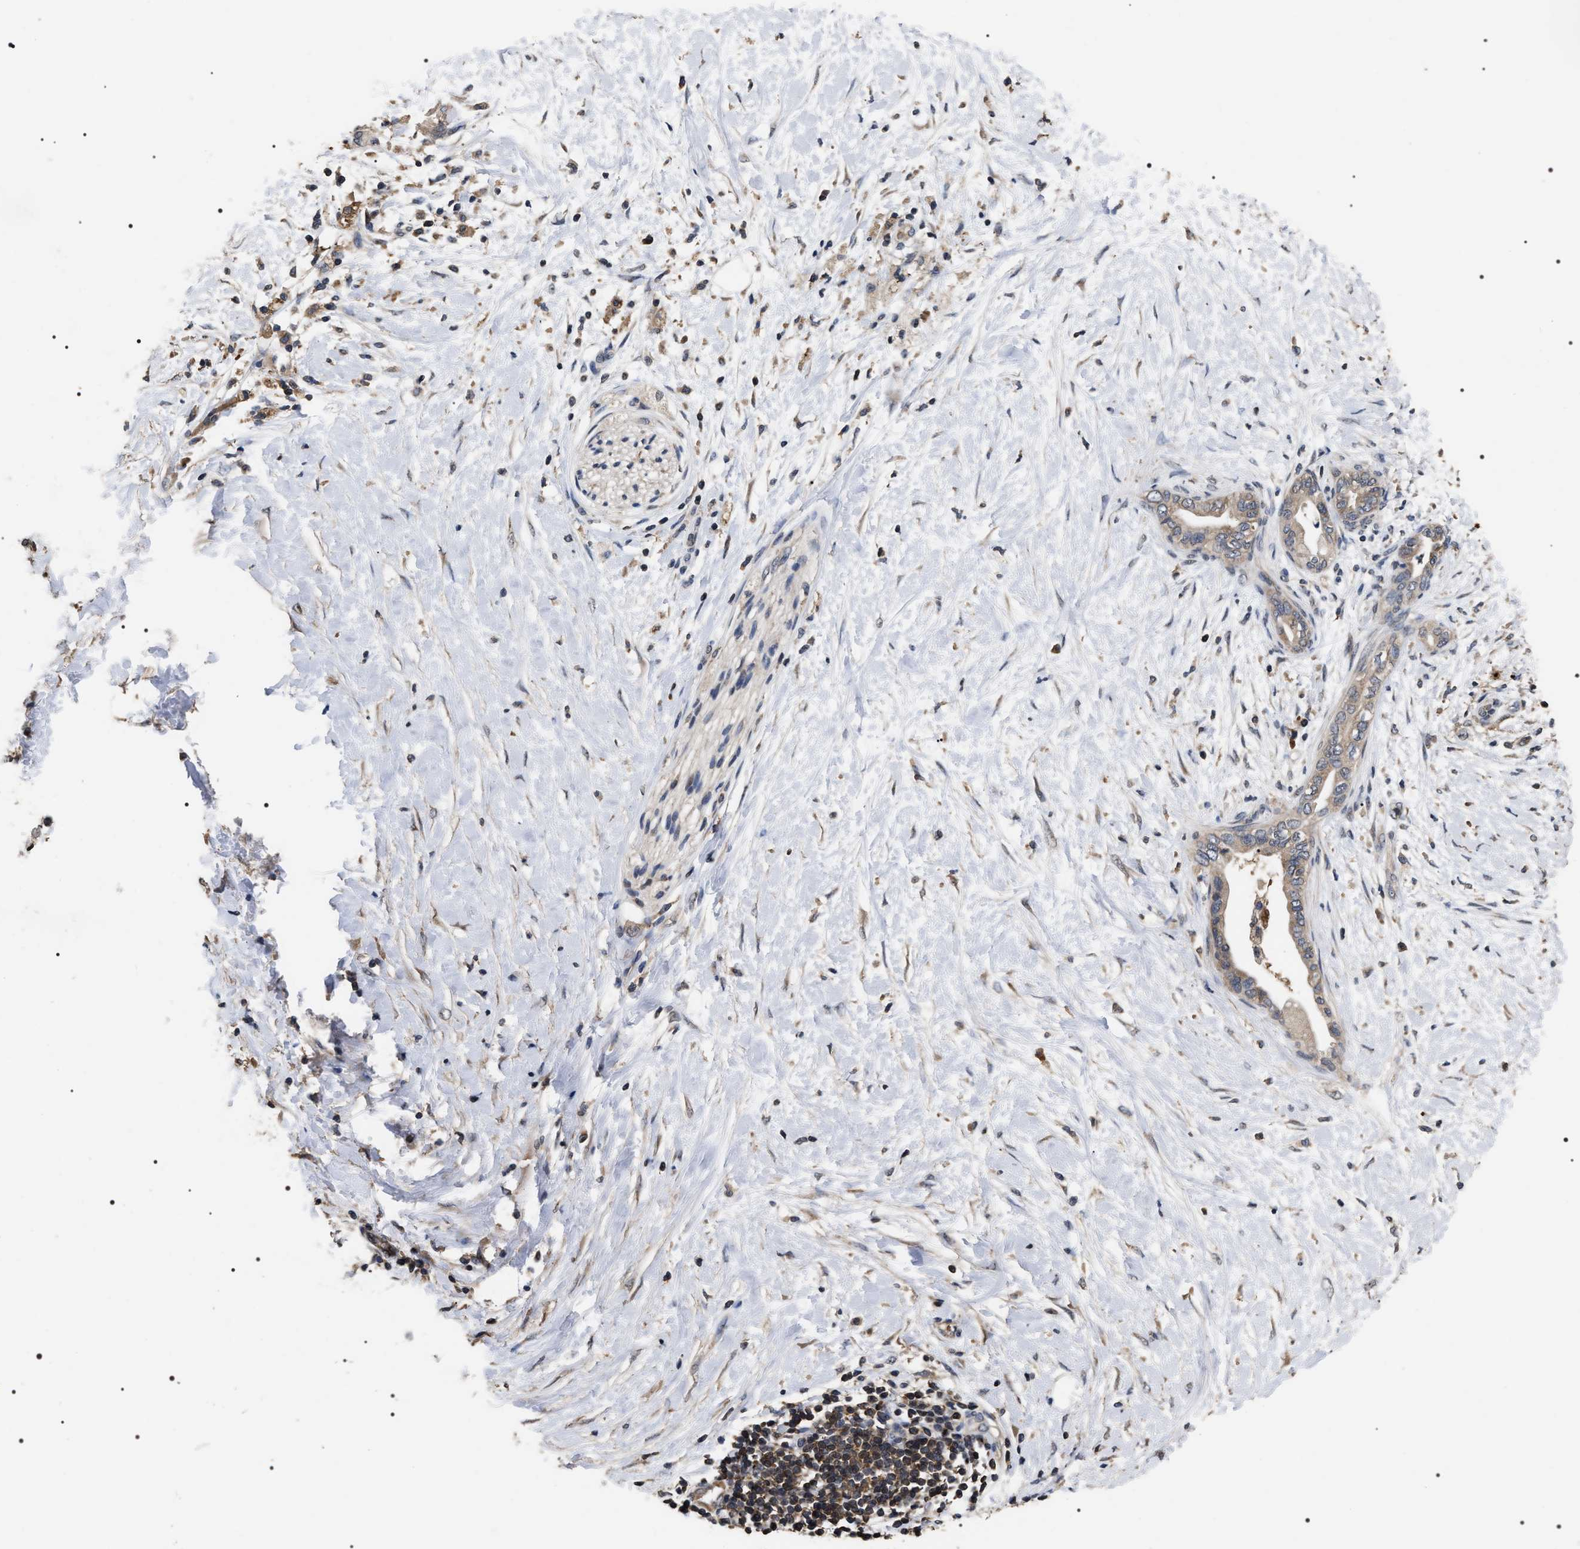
{"staining": {"intensity": "weak", "quantity": ">75%", "location": "cytoplasmic/membranous"}, "tissue": "pancreatic cancer", "cell_type": "Tumor cells", "image_type": "cancer", "snomed": [{"axis": "morphology", "description": "Adenocarcinoma, NOS"}, {"axis": "topography", "description": "Pancreas"}], "caption": "Human adenocarcinoma (pancreatic) stained with a protein marker reveals weak staining in tumor cells.", "gene": "UPF3A", "patient": {"sex": "female", "age": 60}}